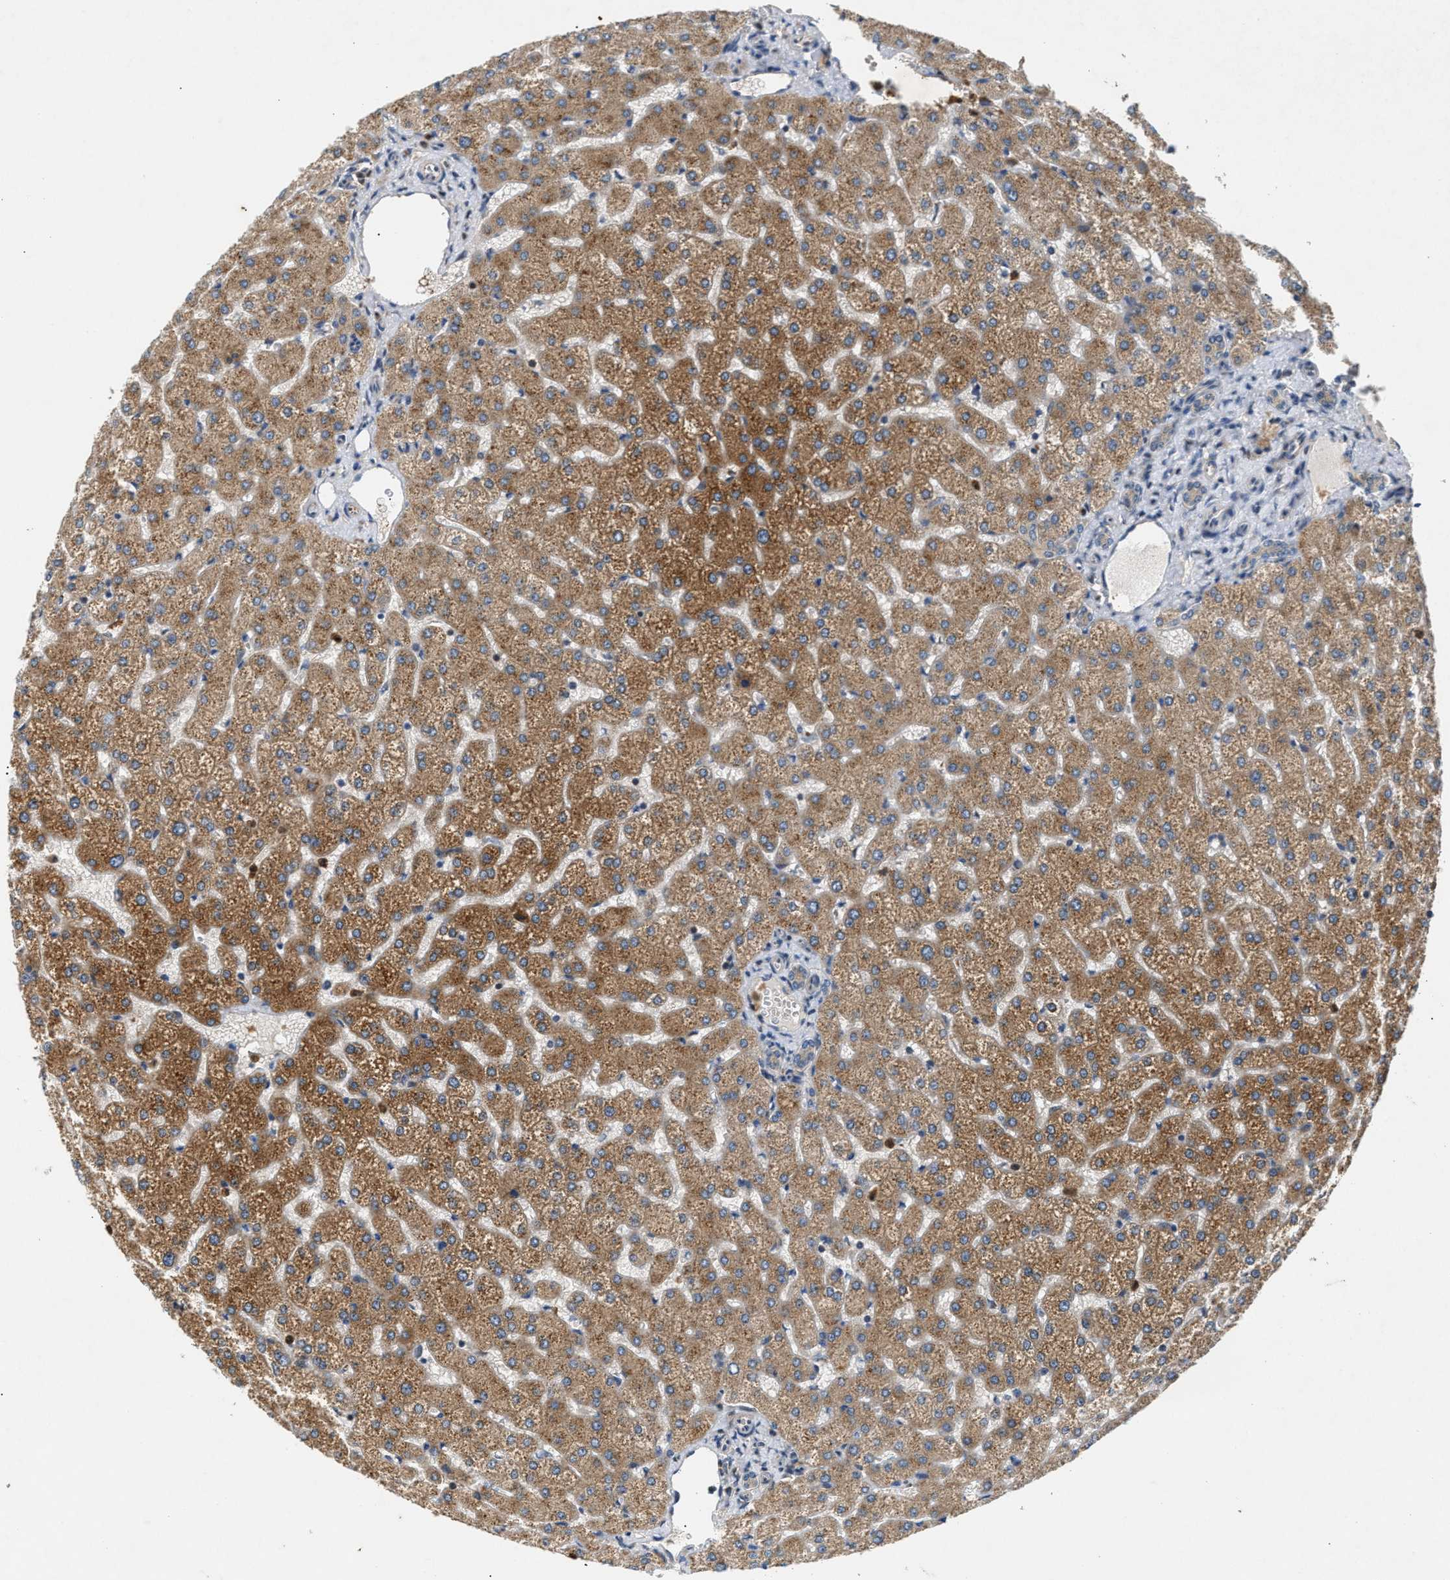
{"staining": {"intensity": "weak", "quantity": "25%-75%", "location": "cytoplasmic/membranous"}, "tissue": "liver", "cell_type": "Cholangiocytes", "image_type": "normal", "snomed": [{"axis": "morphology", "description": "Normal tissue, NOS"}, {"axis": "topography", "description": "Liver"}], "caption": "This histopathology image exhibits immunohistochemistry (IHC) staining of benign liver, with low weak cytoplasmic/membranous positivity in approximately 25%-75% of cholangiocytes.", "gene": "CHUK", "patient": {"sex": "female", "age": 32}}